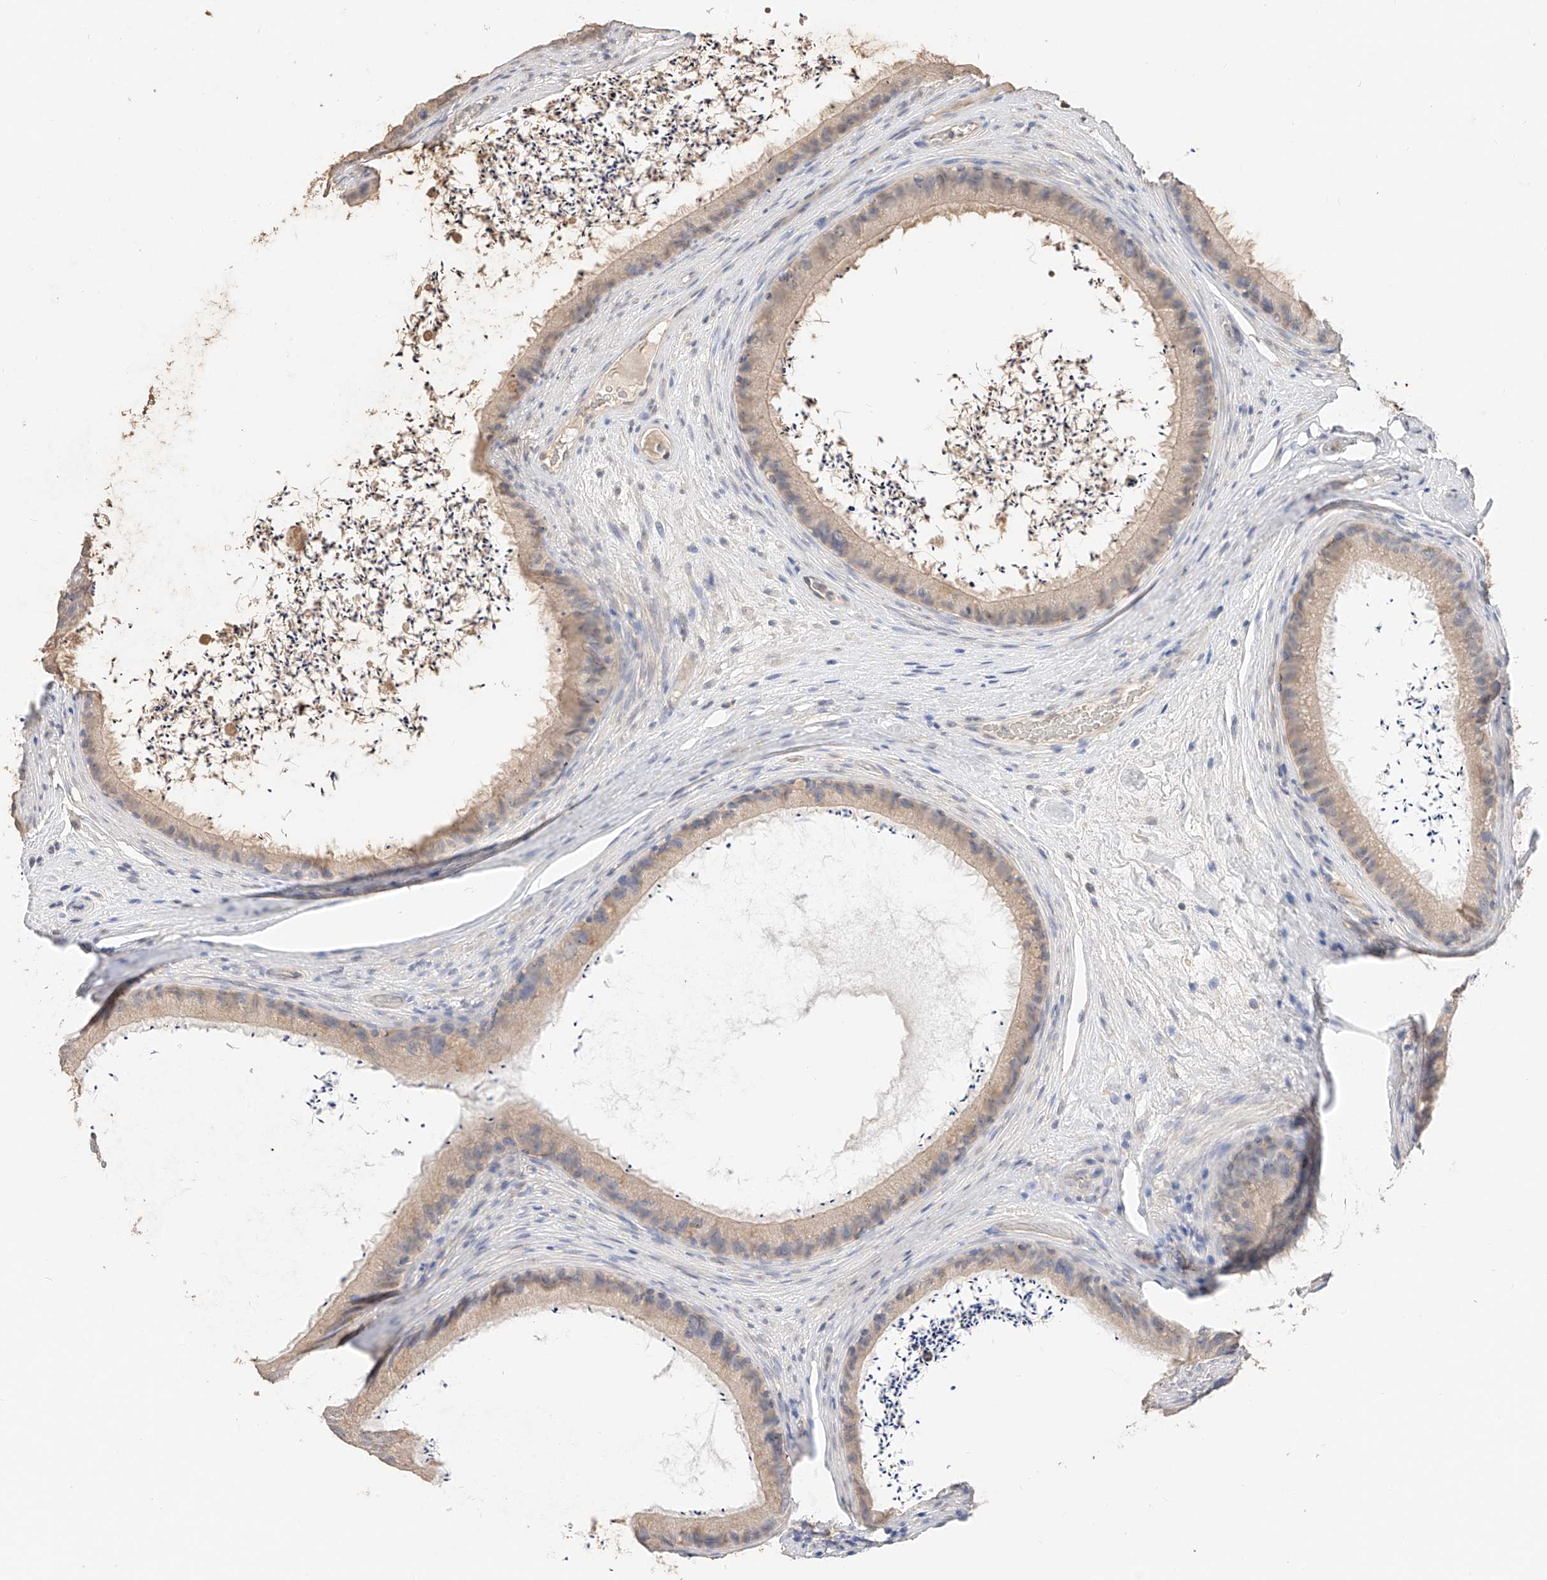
{"staining": {"intensity": "weak", "quantity": "25%-75%", "location": "cytoplasmic/membranous"}, "tissue": "epididymis", "cell_type": "Glandular cells", "image_type": "normal", "snomed": [{"axis": "morphology", "description": "Normal tissue, NOS"}, {"axis": "topography", "description": "Epididymis, spermatic cord, NOS"}], "caption": "Immunohistochemical staining of normal epididymis exhibits weak cytoplasmic/membranous protein expression in about 25%-75% of glandular cells.", "gene": "IL22RA2", "patient": {"sex": "male", "age": 50}}